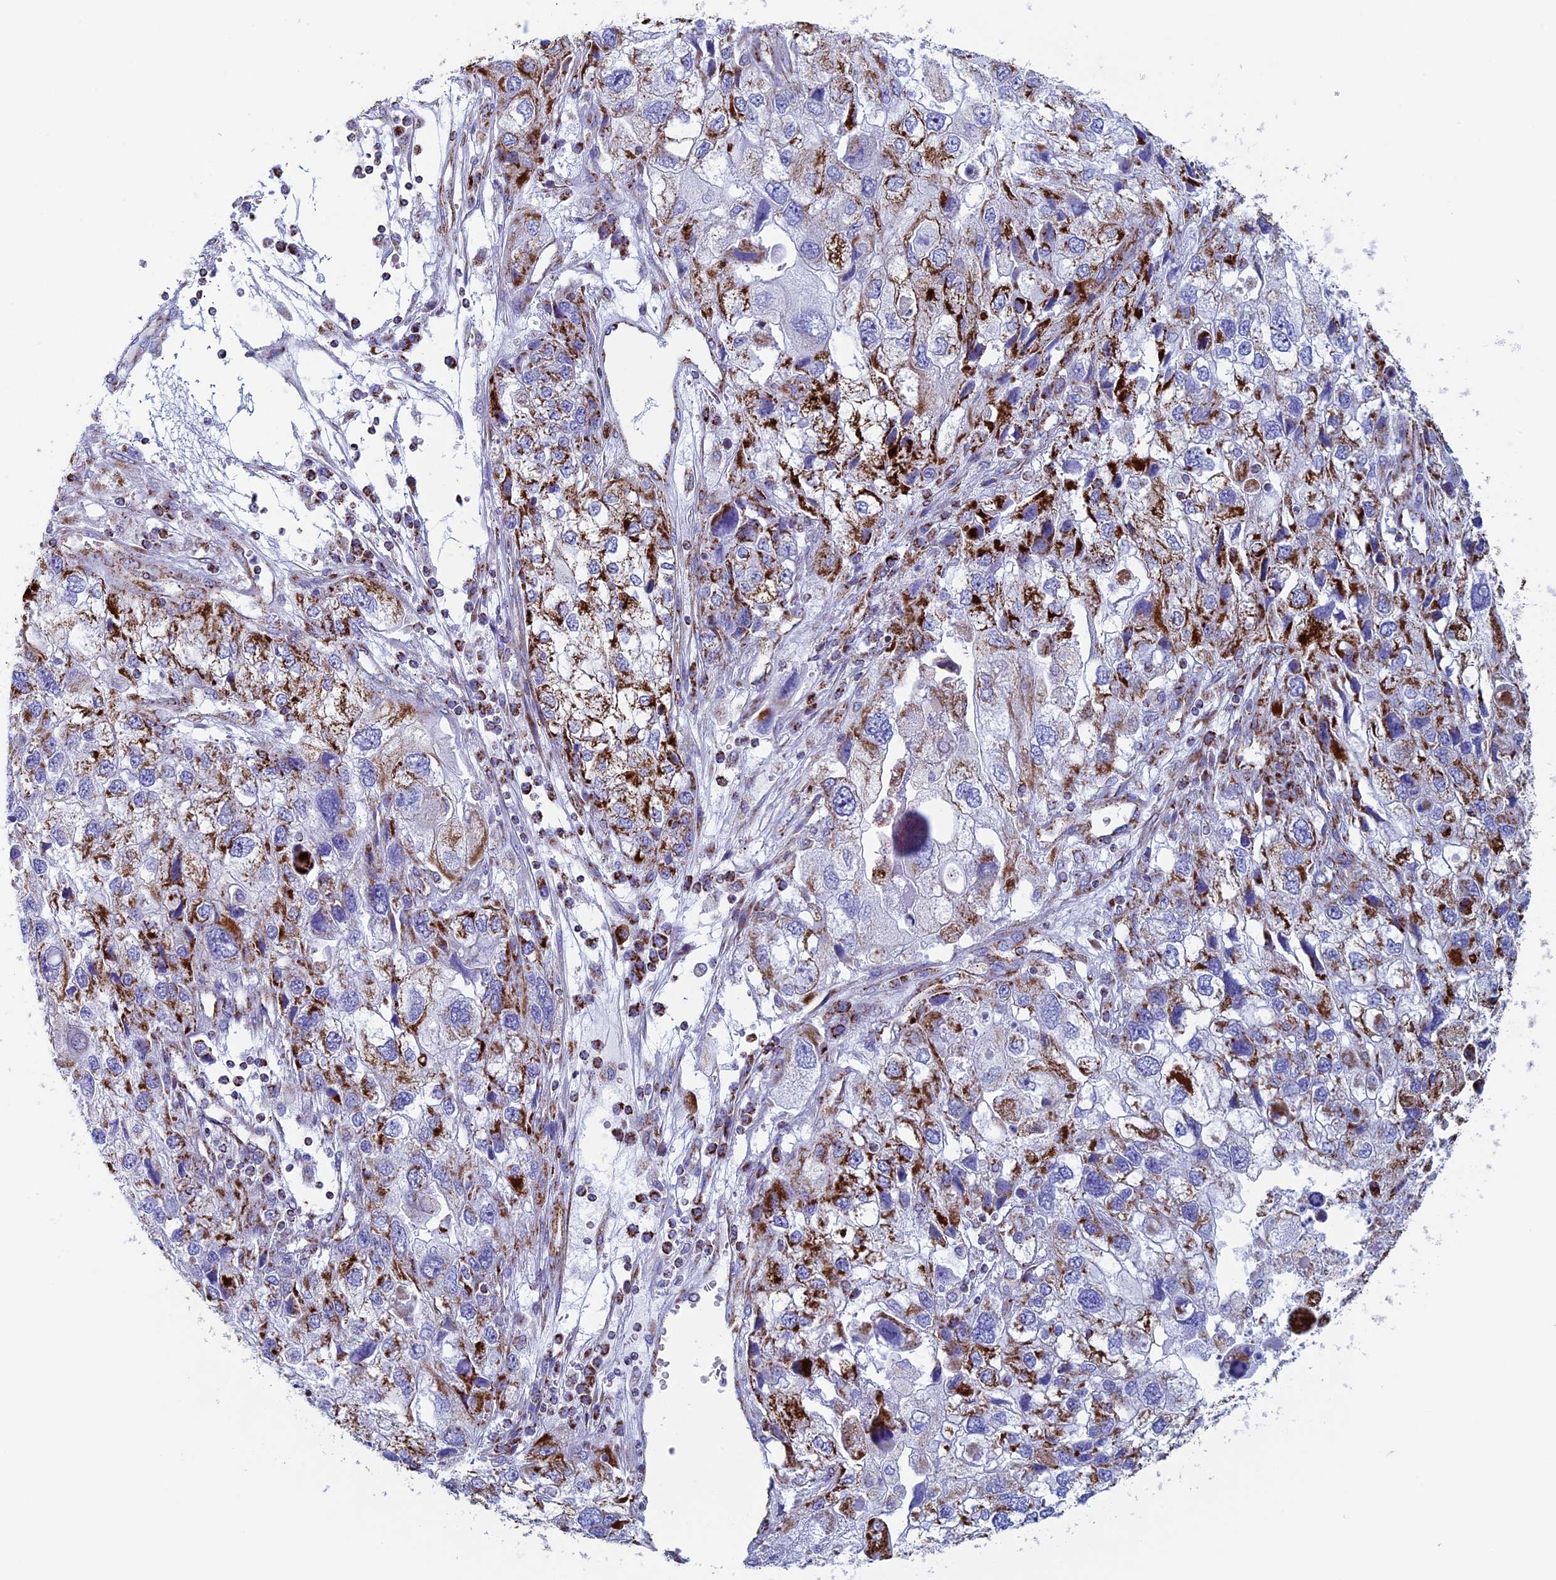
{"staining": {"intensity": "strong", "quantity": ">75%", "location": "cytoplasmic/membranous"}, "tissue": "endometrial cancer", "cell_type": "Tumor cells", "image_type": "cancer", "snomed": [{"axis": "morphology", "description": "Adenocarcinoma, NOS"}, {"axis": "topography", "description": "Endometrium"}], "caption": "IHC of human adenocarcinoma (endometrial) demonstrates high levels of strong cytoplasmic/membranous positivity in about >75% of tumor cells.", "gene": "UQCRFS1", "patient": {"sex": "female", "age": 49}}